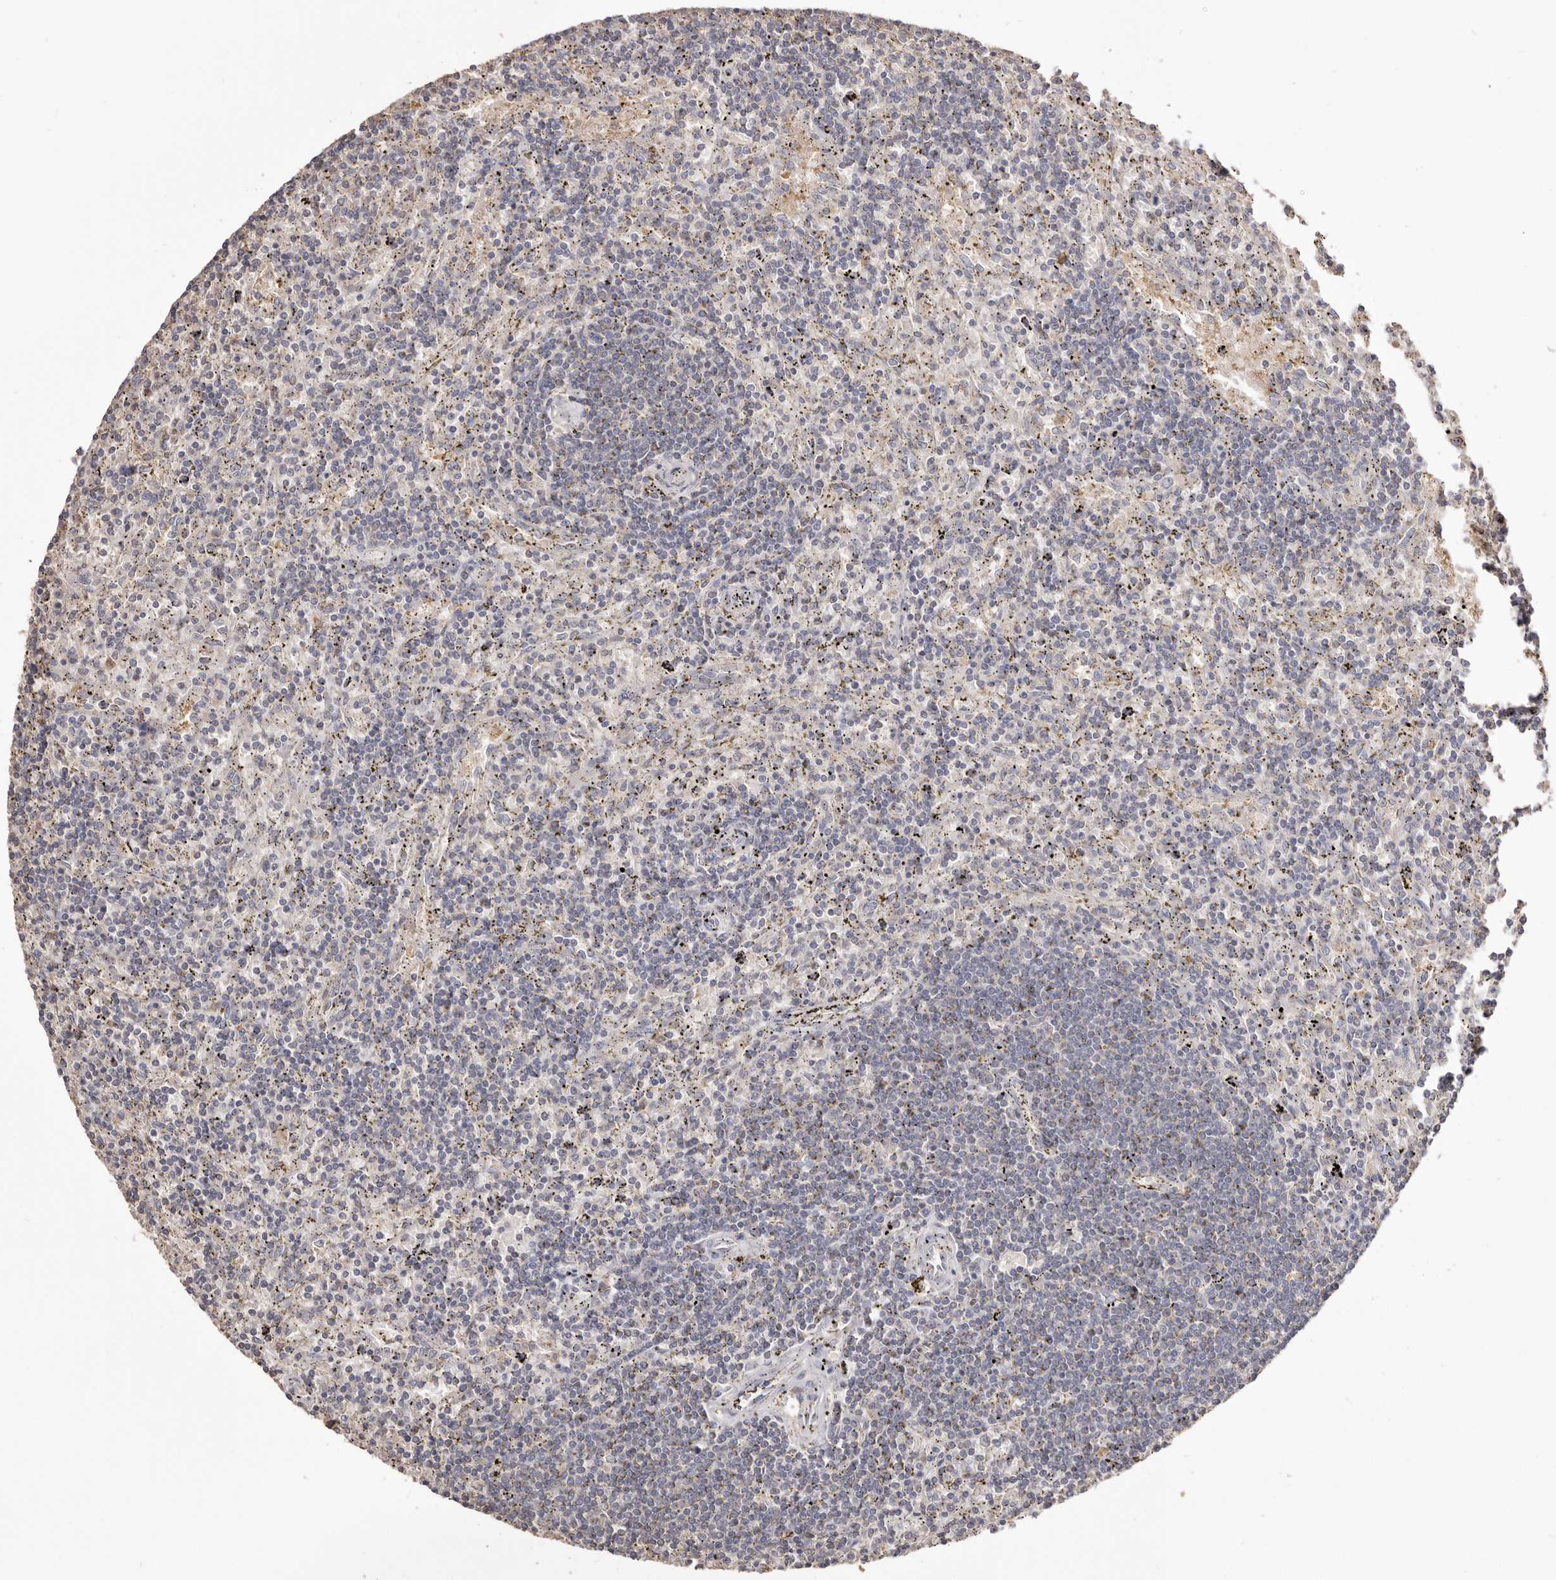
{"staining": {"intensity": "negative", "quantity": "none", "location": "none"}, "tissue": "lymphoma", "cell_type": "Tumor cells", "image_type": "cancer", "snomed": [{"axis": "morphology", "description": "Malignant lymphoma, non-Hodgkin's type, Low grade"}, {"axis": "topography", "description": "Spleen"}], "caption": "Low-grade malignant lymphoma, non-Hodgkin's type stained for a protein using IHC shows no staining tumor cells.", "gene": "PKM", "patient": {"sex": "male", "age": 76}}